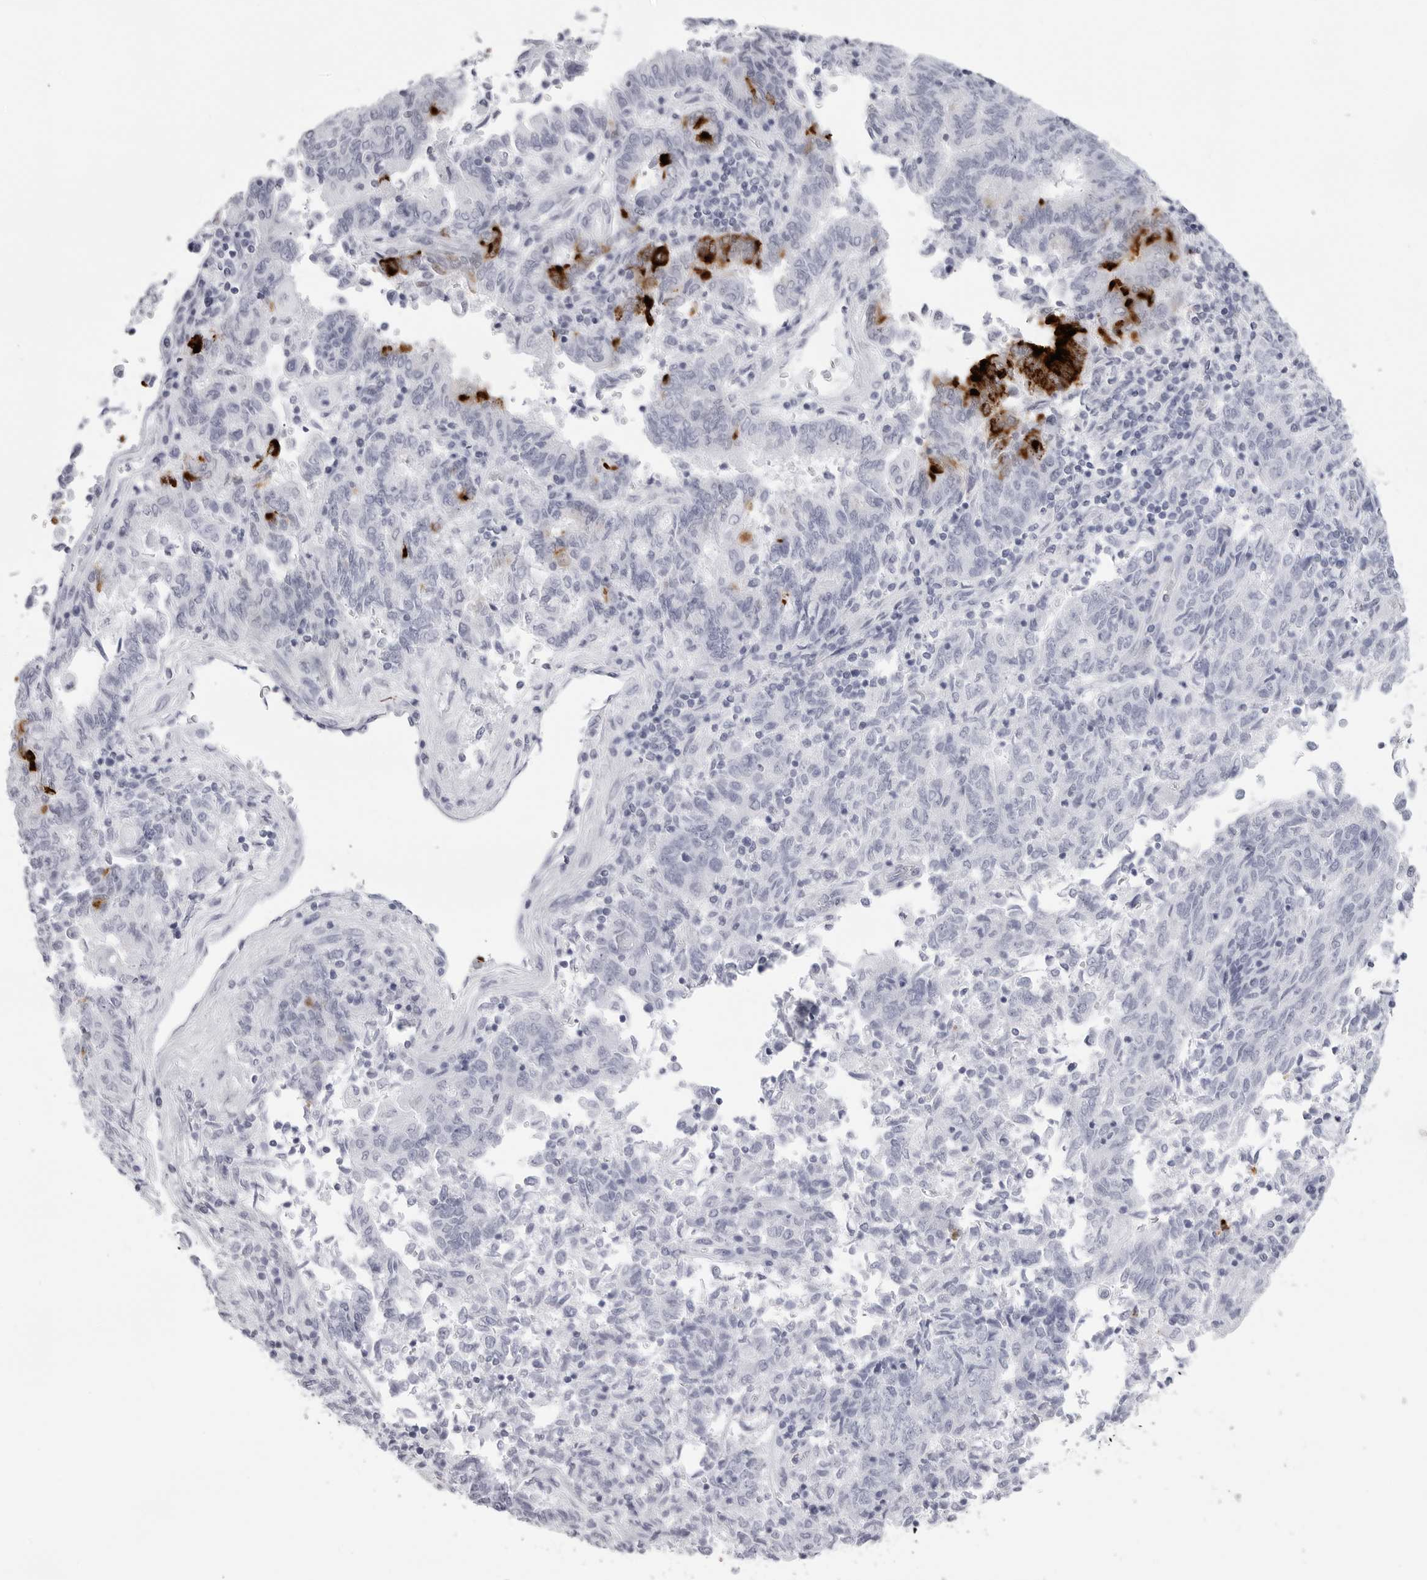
{"staining": {"intensity": "strong", "quantity": "<25%", "location": "cytoplasmic/membranous"}, "tissue": "endometrial cancer", "cell_type": "Tumor cells", "image_type": "cancer", "snomed": [{"axis": "morphology", "description": "Adenocarcinoma, NOS"}, {"axis": "topography", "description": "Endometrium"}], "caption": "Endometrial adenocarcinoma stained with immunohistochemistry demonstrates strong cytoplasmic/membranous positivity in approximately <25% of tumor cells.", "gene": "CST2", "patient": {"sex": "female", "age": 80}}